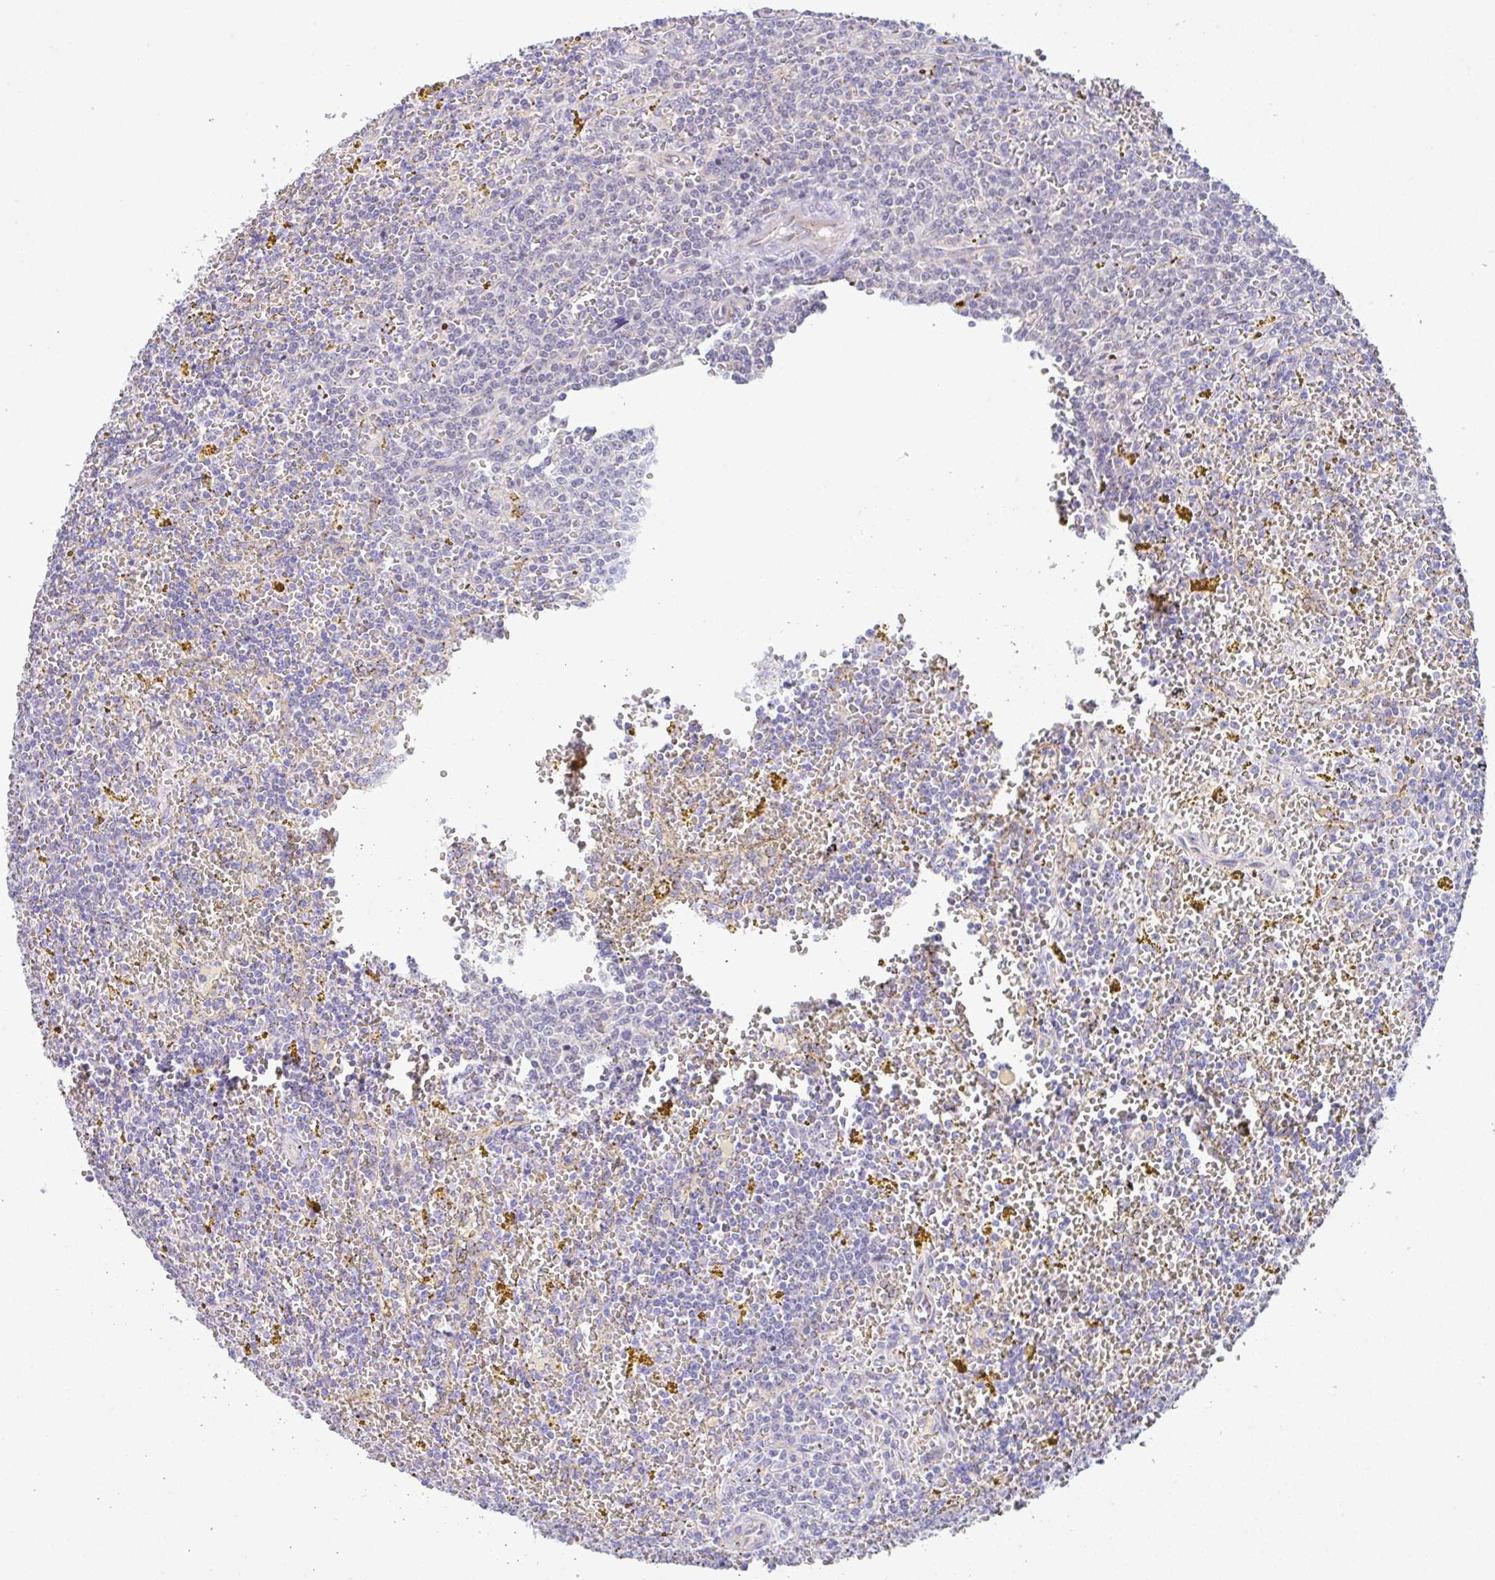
{"staining": {"intensity": "negative", "quantity": "none", "location": "none"}, "tissue": "lymphoma", "cell_type": "Tumor cells", "image_type": "cancer", "snomed": [{"axis": "morphology", "description": "Malignant lymphoma, non-Hodgkin's type, Low grade"}, {"axis": "topography", "description": "Spleen"}, {"axis": "topography", "description": "Lymph node"}], "caption": "This is an immunohistochemistry micrograph of lymphoma. There is no expression in tumor cells.", "gene": "CGNL1", "patient": {"sex": "female", "age": 66}}